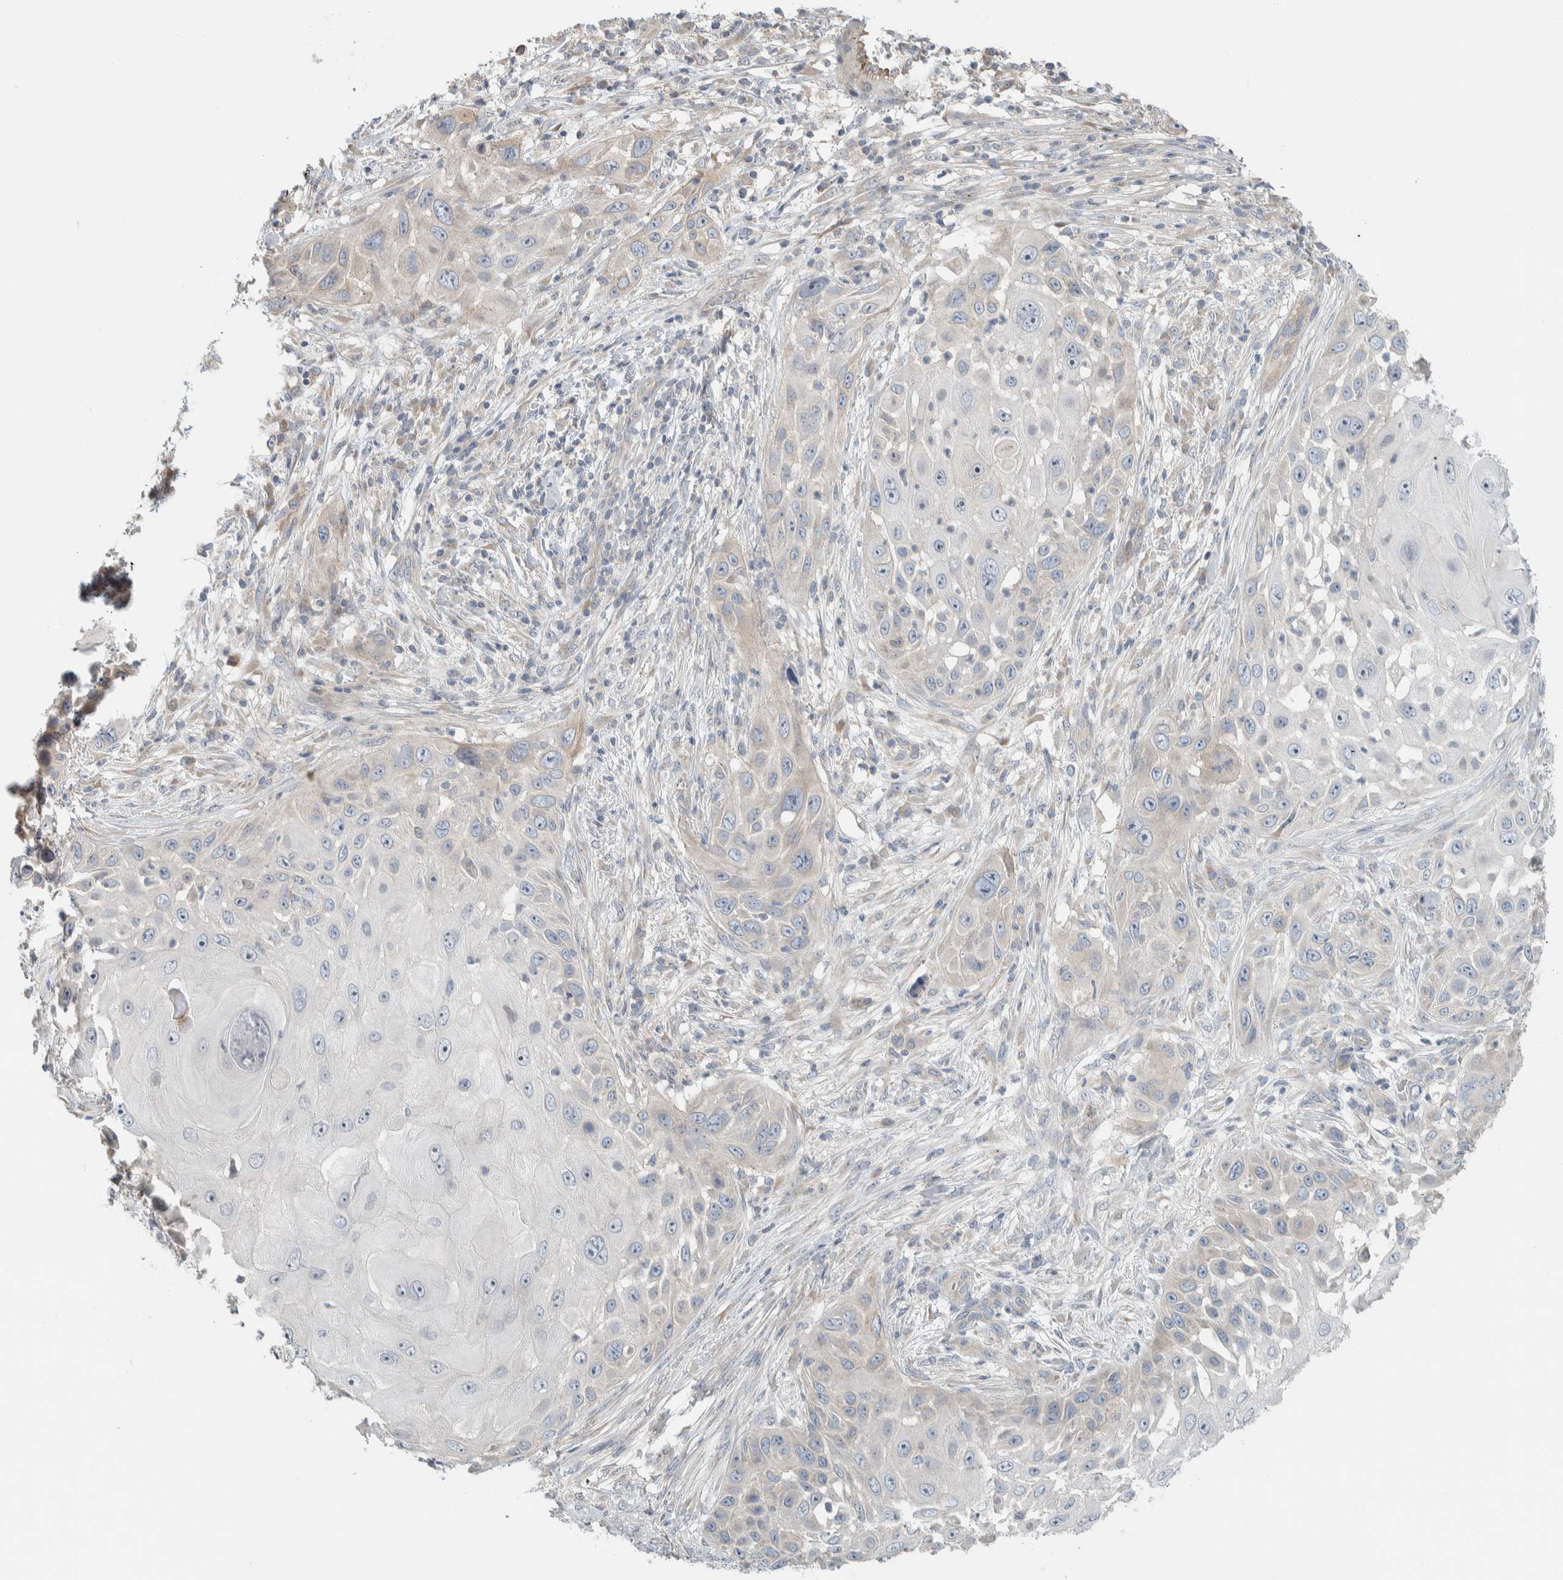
{"staining": {"intensity": "negative", "quantity": "none", "location": "none"}, "tissue": "skin cancer", "cell_type": "Tumor cells", "image_type": "cancer", "snomed": [{"axis": "morphology", "description": "Squamous cell carcinoma, NOS"}, {"axis": "topography", "description": "Skin"}], "caption": "An image of human skin cancer is negative for staining in tumor cells. The staining was performed using DAB to visualize the protein expression in brown, while the nuclei were stained in blue with hematoxylin (Magnification: 20x).", "gene": "HGS", "patient": {"sex": "female", "age": 44}}